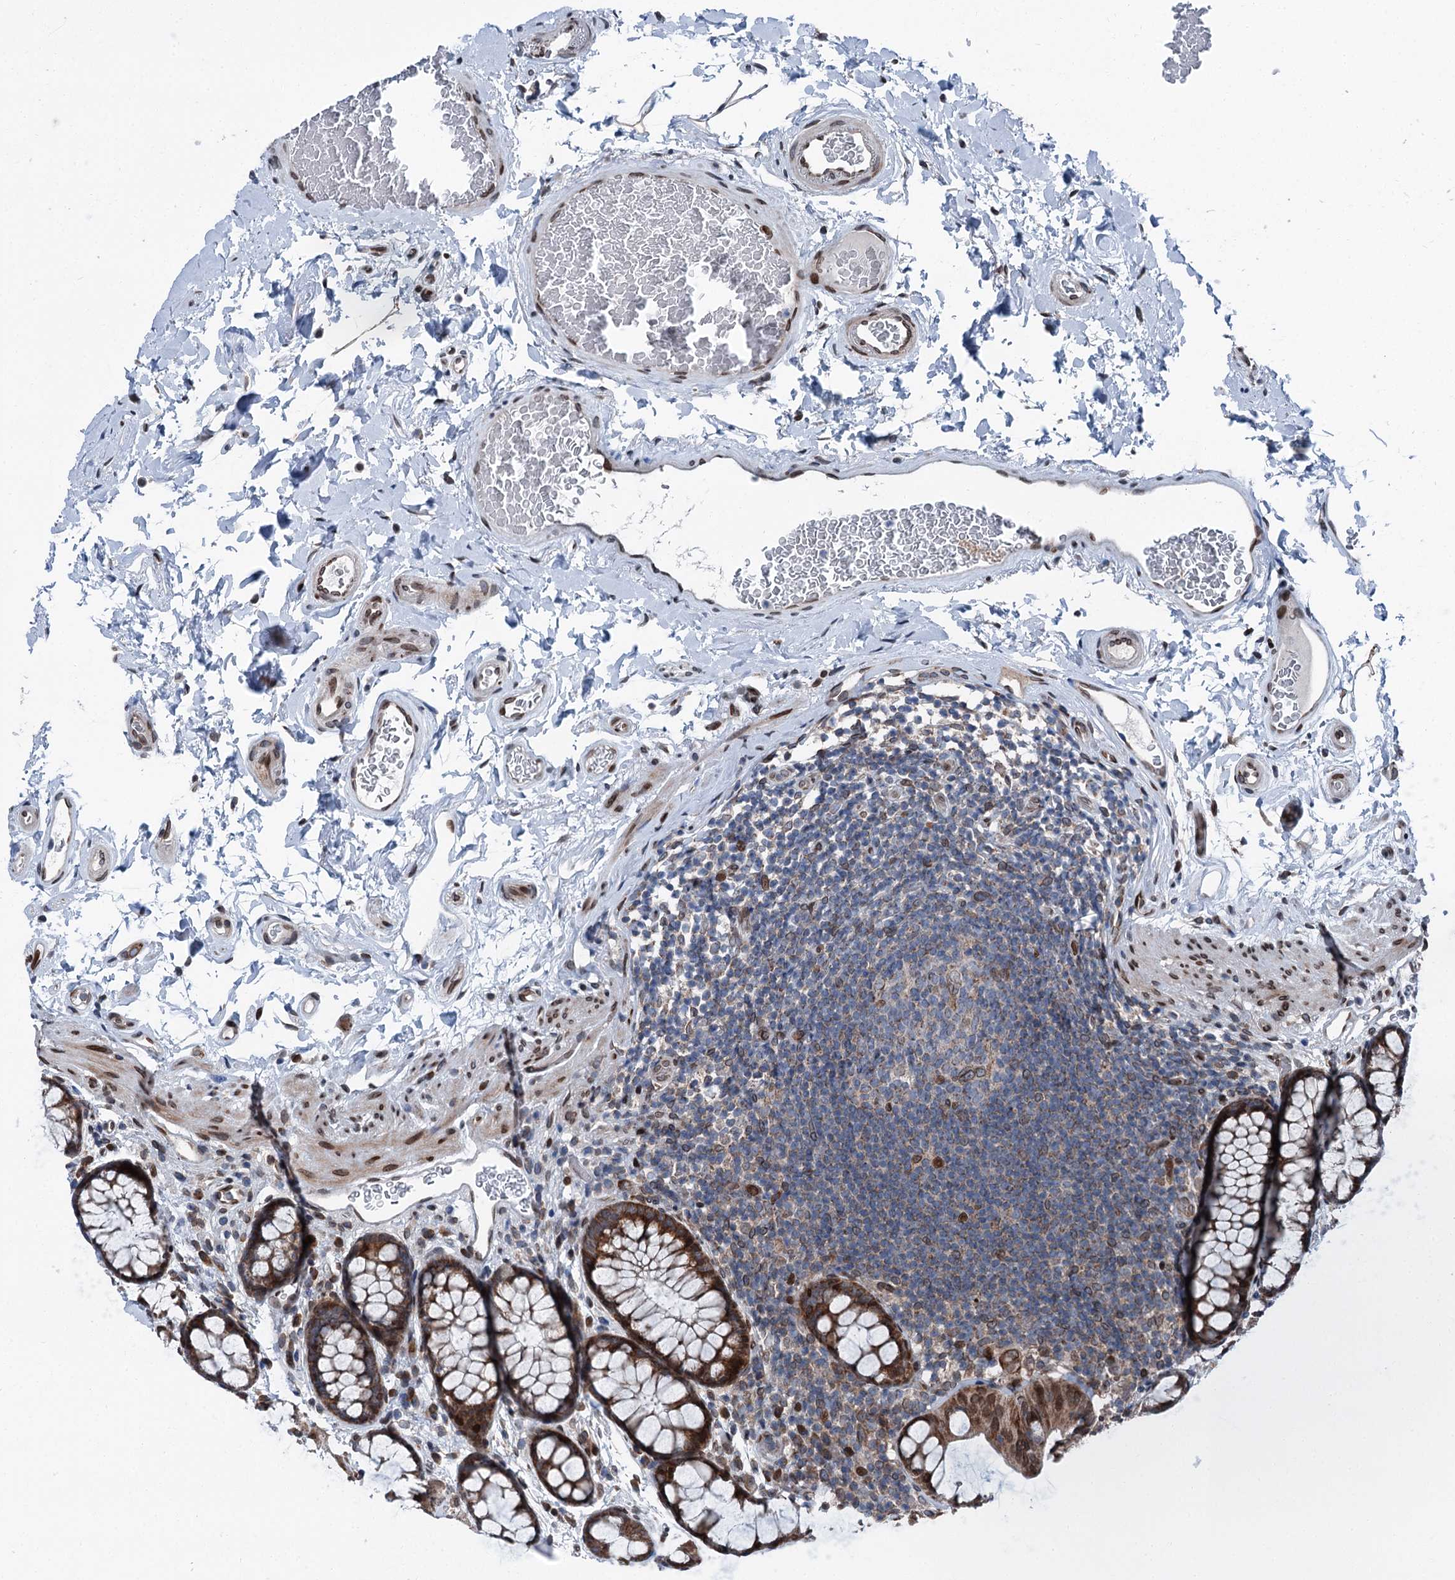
{"staining": {"intensity": "moderate", "quantity": ">75%", "location": "nuclear"}, "tissue": "colon", "cell_type": "Endothelial cells", "image_type": "normal", "snomed": [{"axis": "morphology", "description": "Normal tissue, NOS"}, {"axis": "topography", "description": "Colon"}], "caption": "DAB immunohistochemical staining of benign human colon shows moderate nuclear protein positivity in about >75% of endothelial cells. The protein of interest is shown in brown color, while the nuclei are stained blue.", "gene": "MRPL14", "patient": {"sex": "female", "age": 82}}